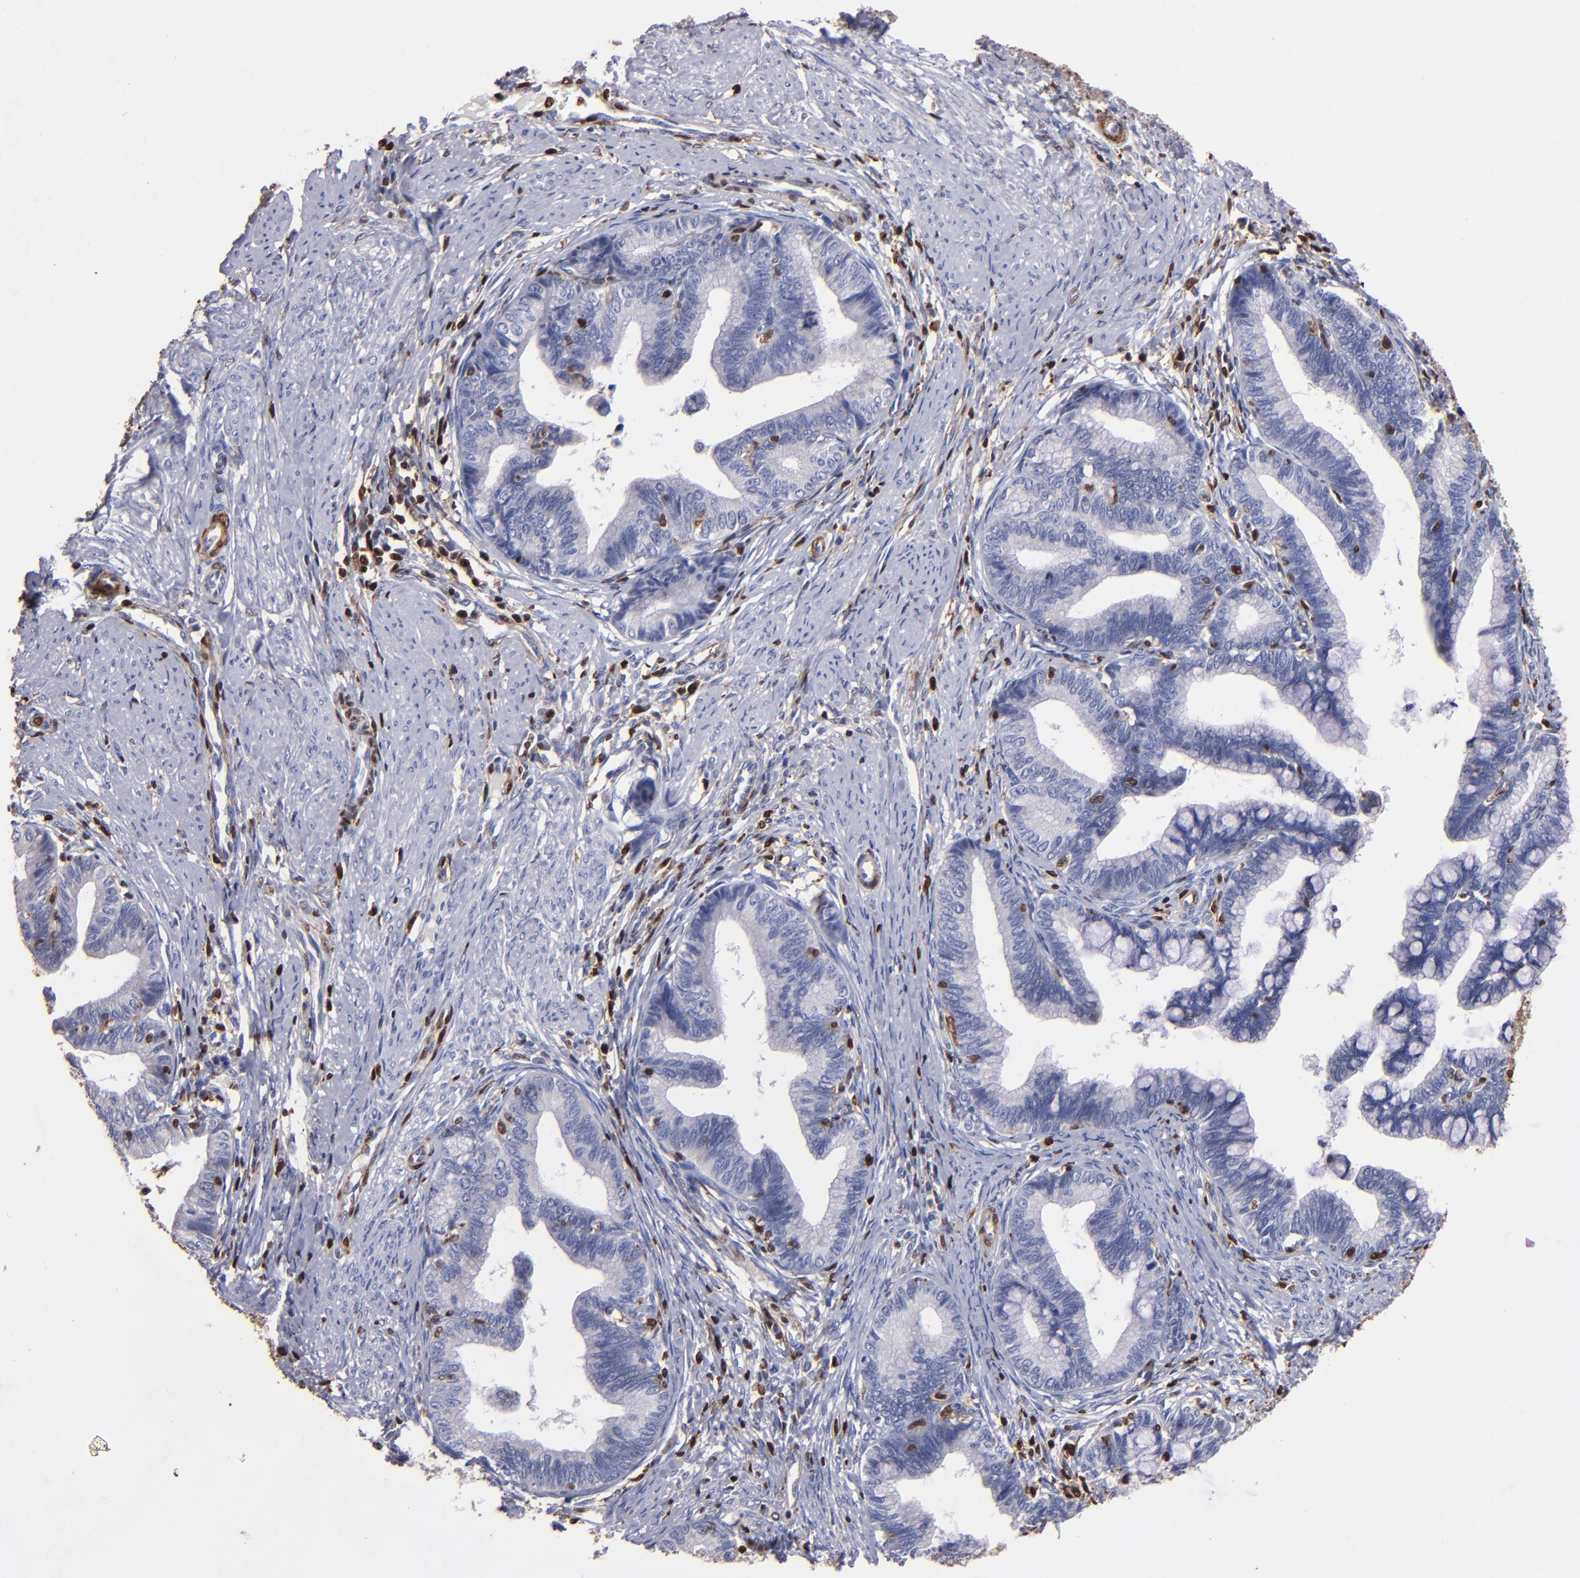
{"staining": {"intensity": "negative", "quantity": "none", "location": "none"}, "tissue": "cervical cancer", "cell_type": "Tumor cells", "image_type": "cancer", "snomed": [{"axis": "morphology", "description": "Adenocarcinoma, NOS"}, {"axis": "topography", "description": "Cervix"}], "caption": "DAB immunohistochemical staining of human adenocarcinoma (cervical) reveals no significant positivity in tumor cells.", "gene": "S100A4", "patient": {"sex": "female", "age": 36}}